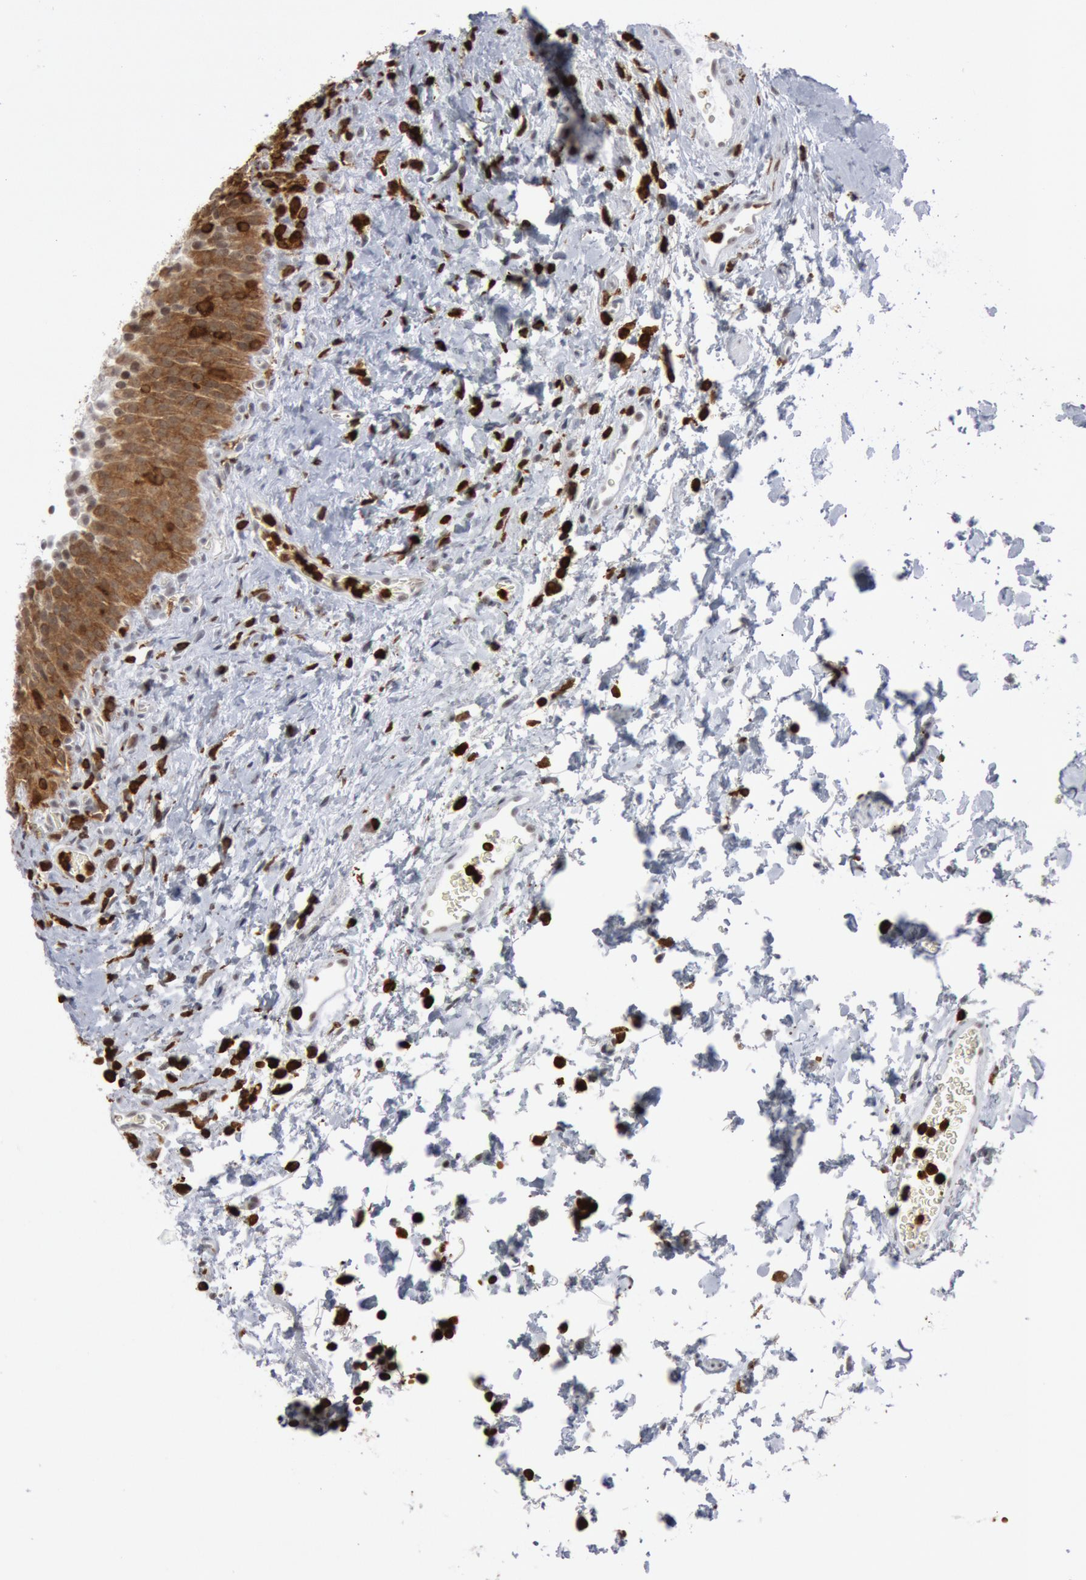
{"staining": {"intensity": "strong", "quantity": ">75%", "location": "cytoplasmic/membranous"}, "tissue": "urinary bladder", "cell_type": "Urothelial cells", "image_type": "normal", "snomed": [{"axis": "morphology", "description": "Normal tissue, NOS"}, {"axis": "topography", "description": "Urinary bladder"}], "caption": "A photomicrograph showing strong cytoplasmic/membranous expression in about >75% of urothelial cells in normal urinary bladder, as visualized by brown immunohistochemical staining.", "gene": "PTPN6", "patient": {"sex": "male", "age": 51}}